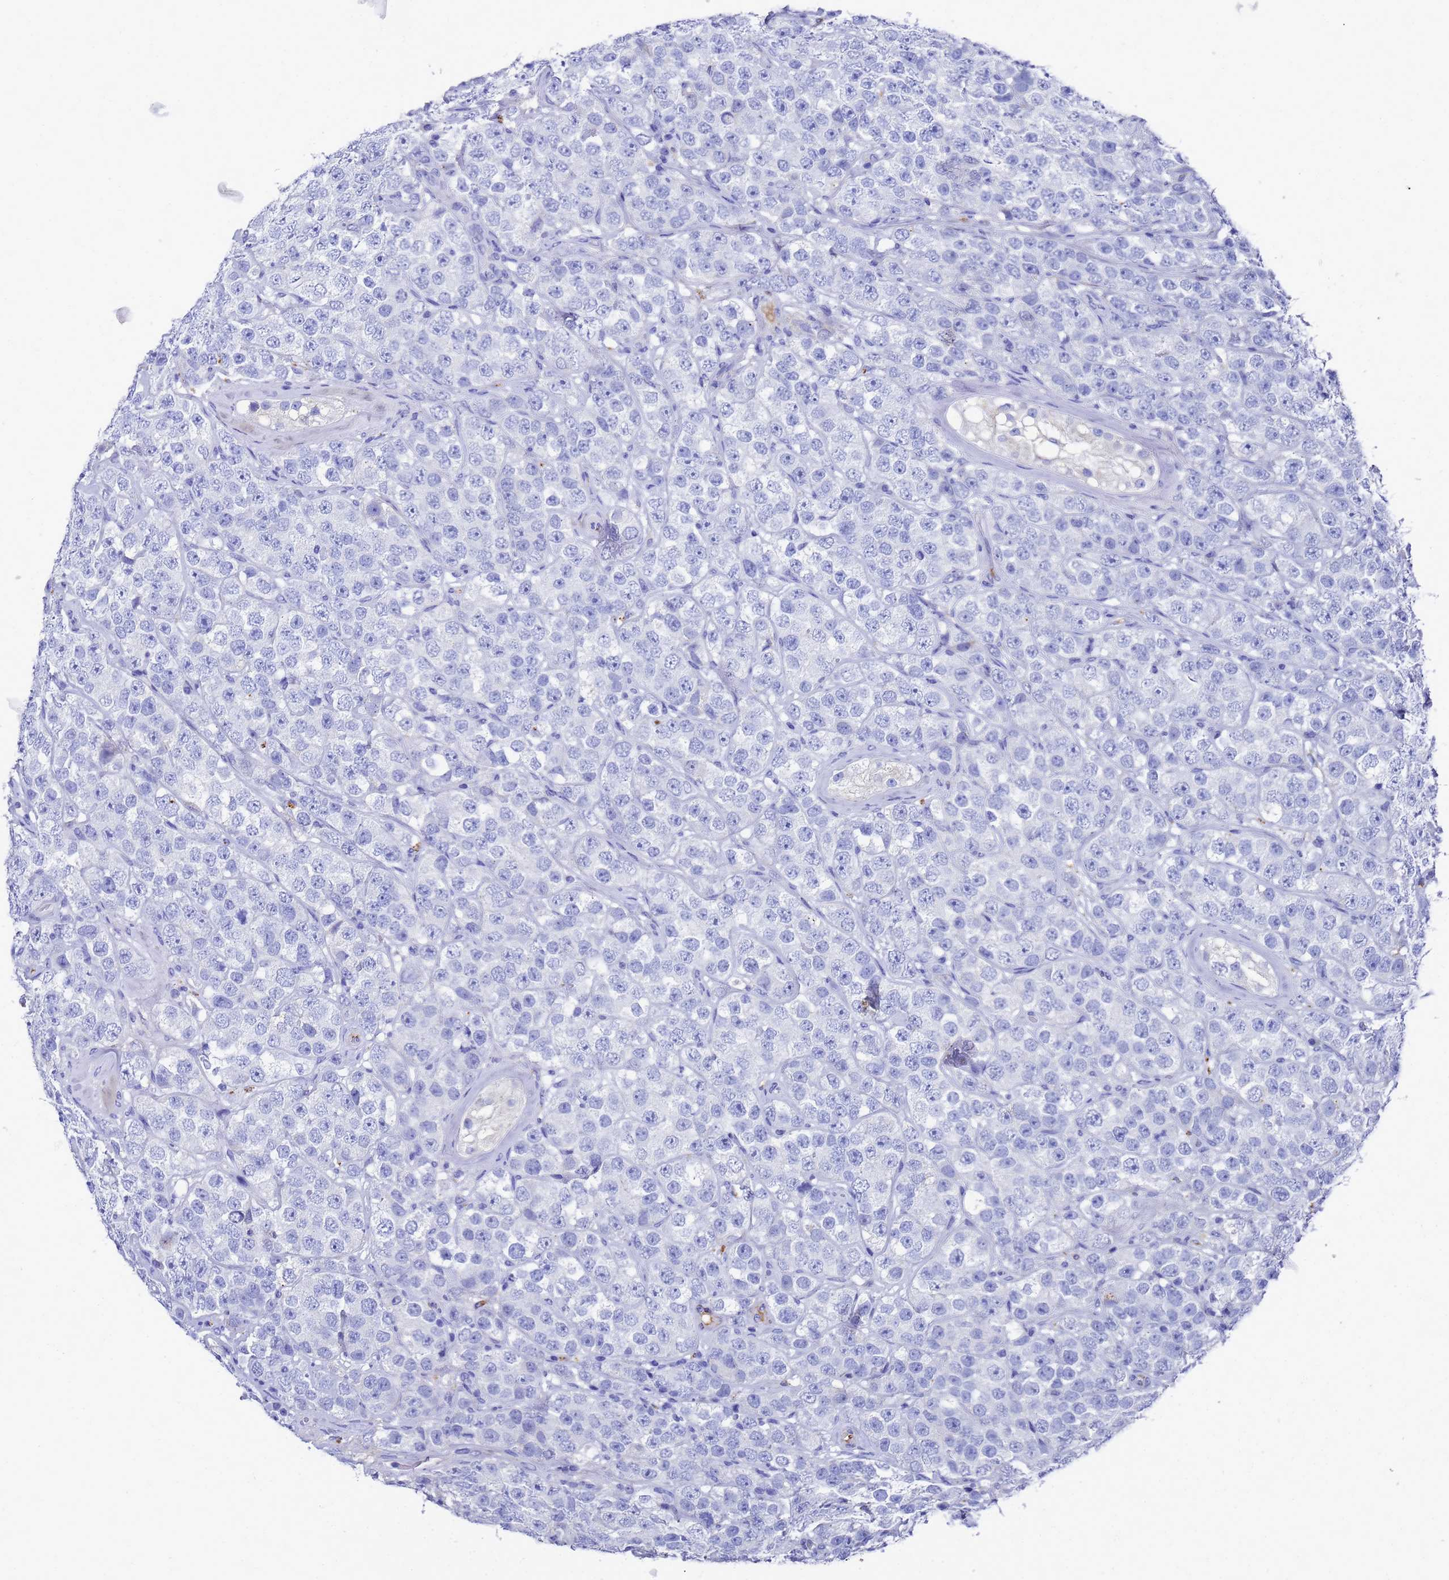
{"staining": {"intensity": "negative", "quantity": "none", "location": "none"}, "tissue": "testis cancer", "cell_type": "Tumor cells", "image_type": "cancer", "snomed": [{"axis": "morphology", "description": "Seminoma, NOS"}, {"axis": "topography", "description": "Testis"}], "caption": "A micrograph of testis cancer (seminoma) stained for a protein displays no brown staining in tumor cells.", "gene": "ADIPOQ", "patient": {"sex": "male", "age": 28}}